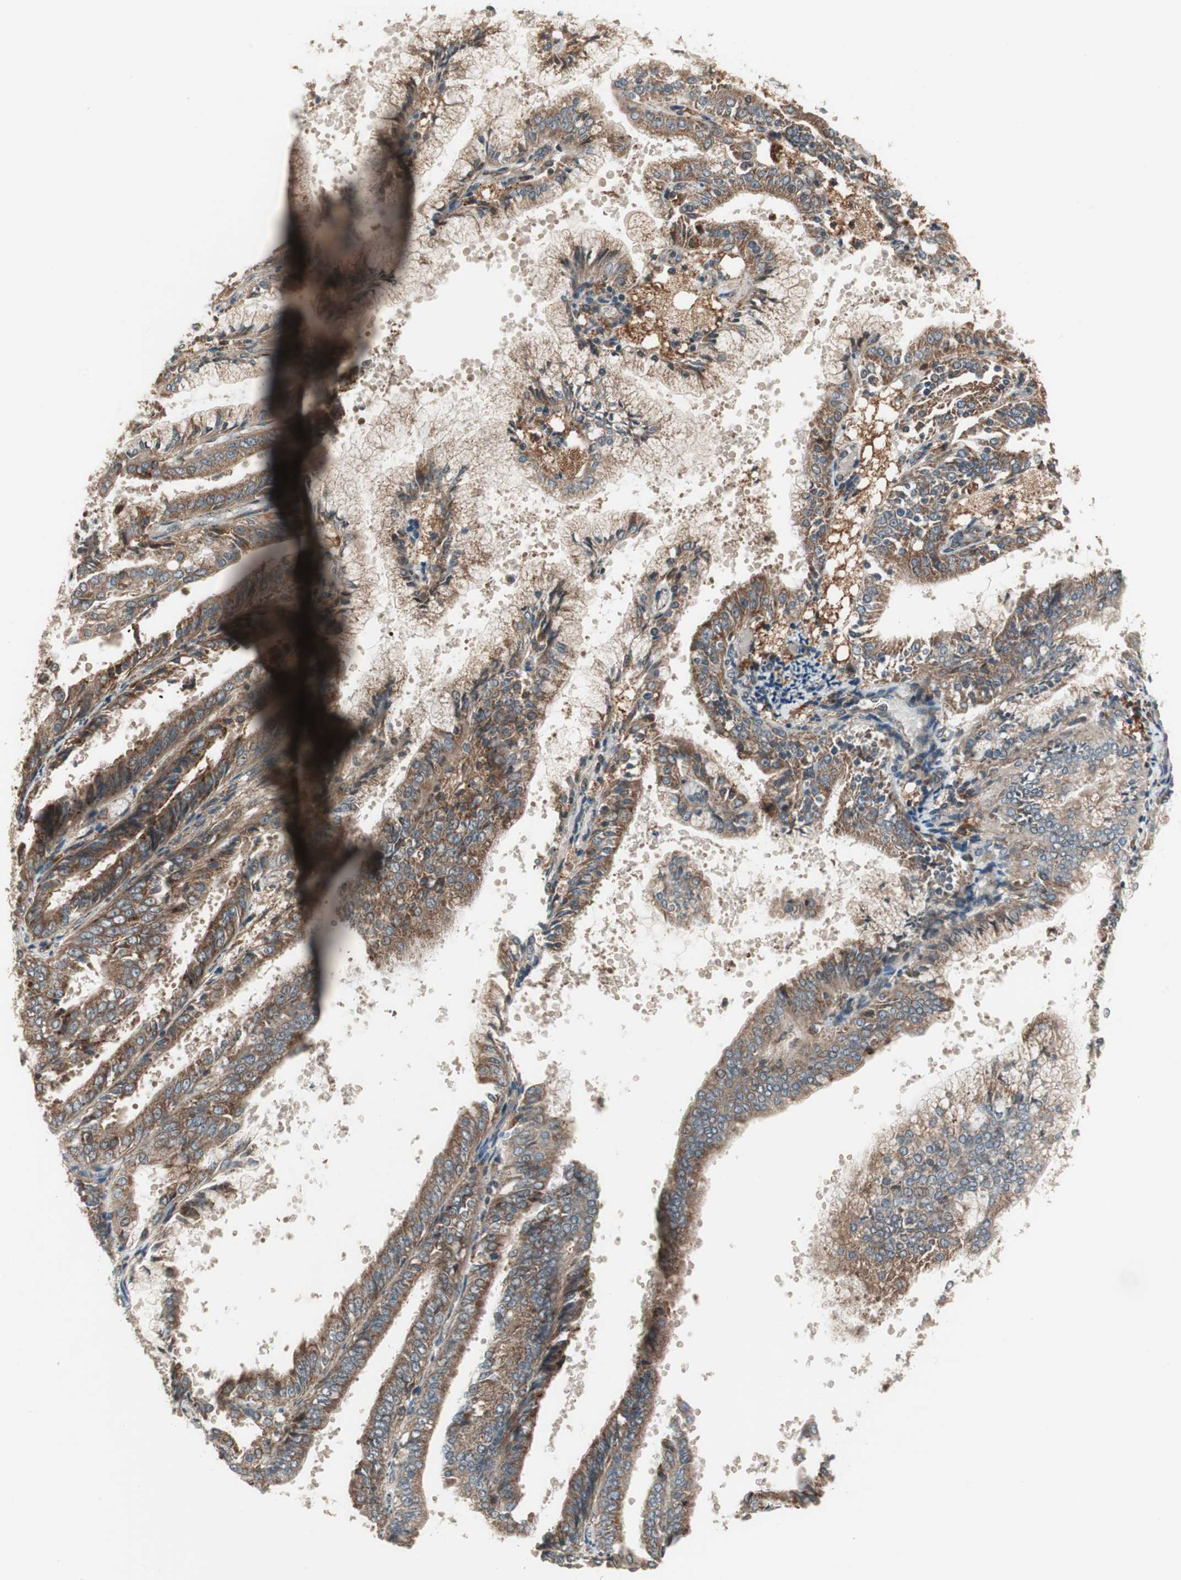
{"staining": {"intensity": "moderate", "quantity": "25%-75%", "location": "cytoplasmic/membranous"}, "tissue": "endometrial cancer", "cell_type": "Tumor cells", "image_type": "cancer", "snomed": [{"axis": "morphology", "description": "Adenocarcinoma, NOS"}, {"axis": "topography", "description": "Endometrium"}], "caption": "The micrograph shows staining of endometrial cancer (adenocarcinoma), revealing moderate cytoplasmic/membranous protein positivity (brown color) within tumor cells. The staining was performed using DAB (3,3'-diaminobenzidine) to visualize the protein expression in brown, while the nuclei were stained in blue with hematoxylin (Magnification: 20x).", "gene": "SFRP1", "patient": {"sex": "female", "age": 63}}